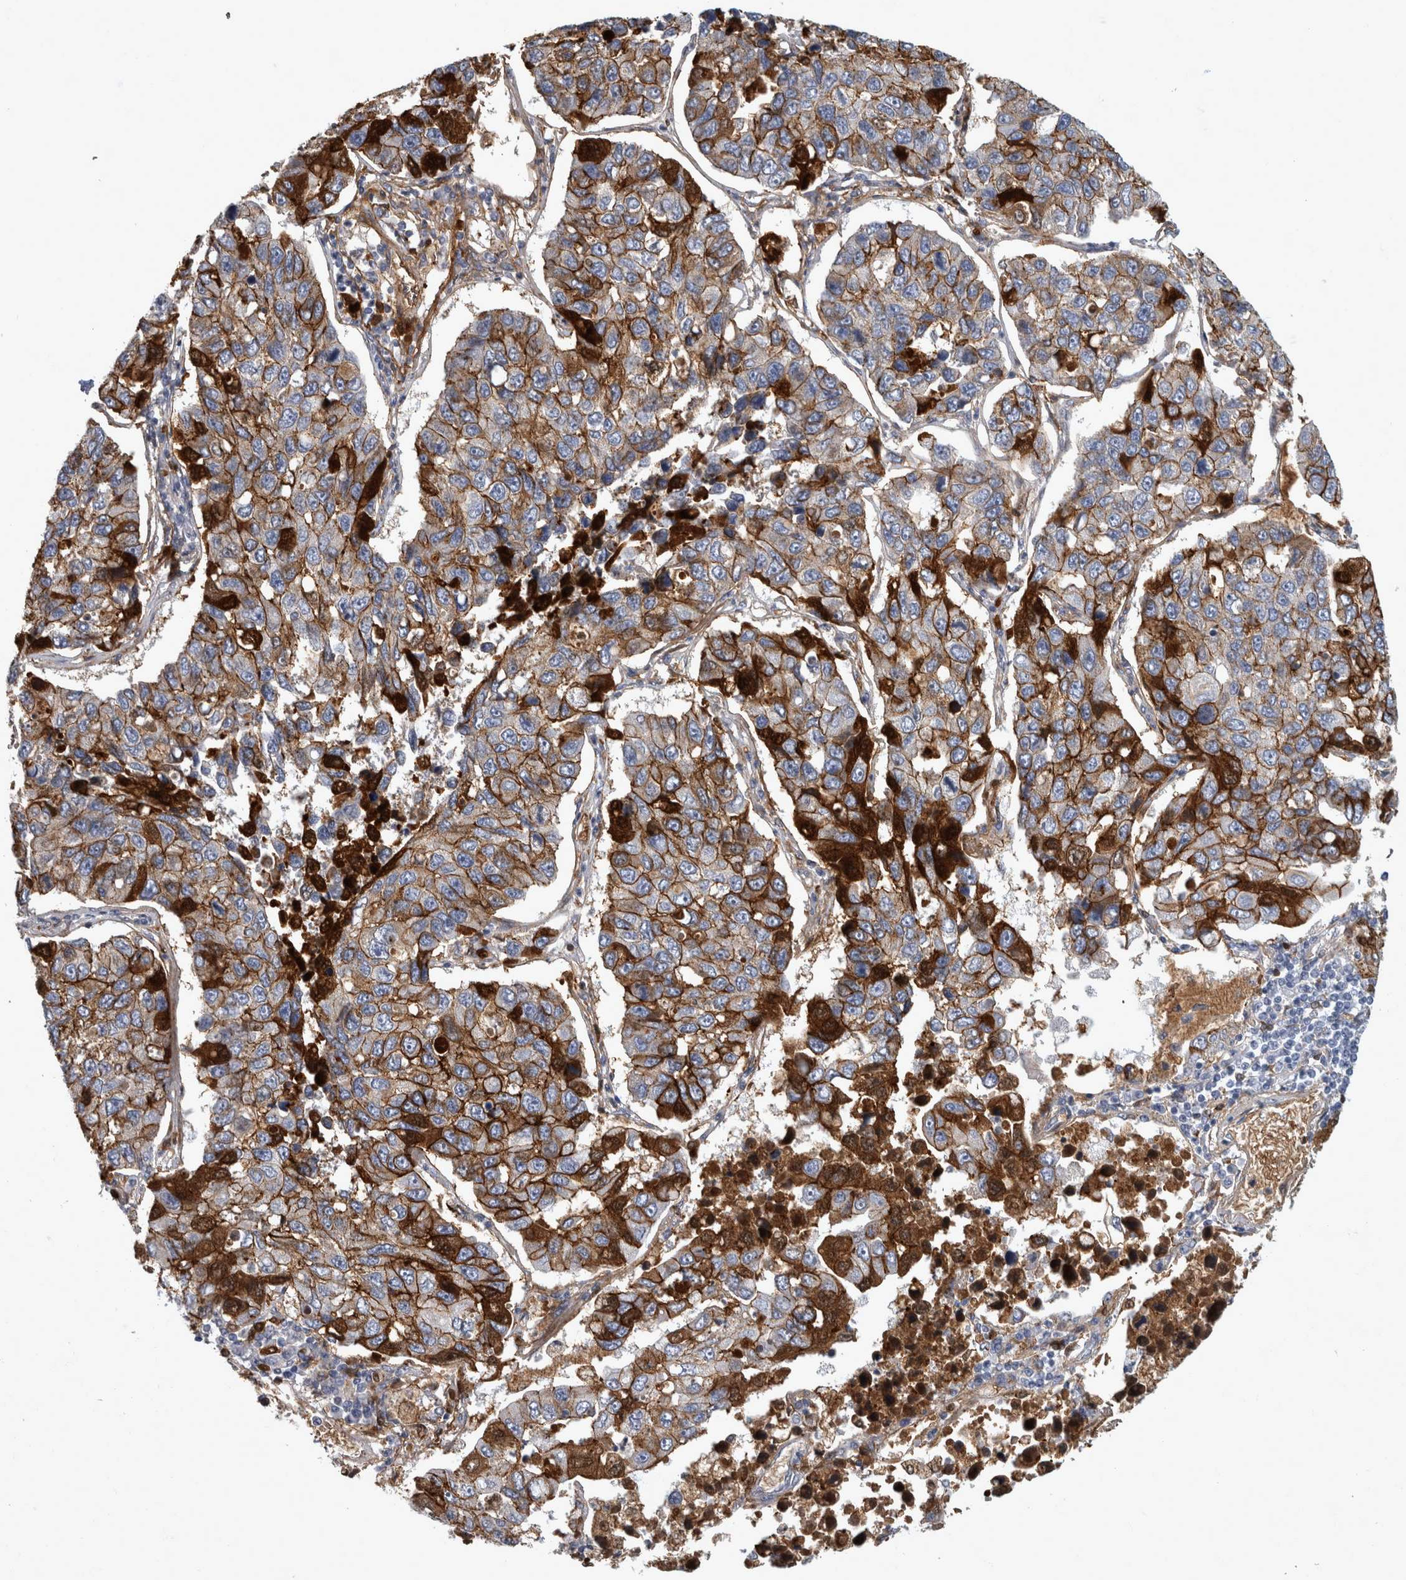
{"staining": {"intensity": "strong", "quantity": ">75%", "location": "cytoplasmic/membranous"}, "tissue": "lung cancer", "cell_type": "Tumor cells", "image_type": "cancer", "snomed": [{"axis": "morphology", "description": "Adenocarcinoma, NOS"}, {"axis": "topography", "description": "Lung"}], "caption": "Immunohistochemistry image of lung cancer (adenocarcinoma) stained for a protein (brown), which reveals high levels of strong cytoplasmic/membranous expression in approximately >75% of tumor cells.", "gene": "DSG2", "patient": {"sex": "male", "age": 64}}